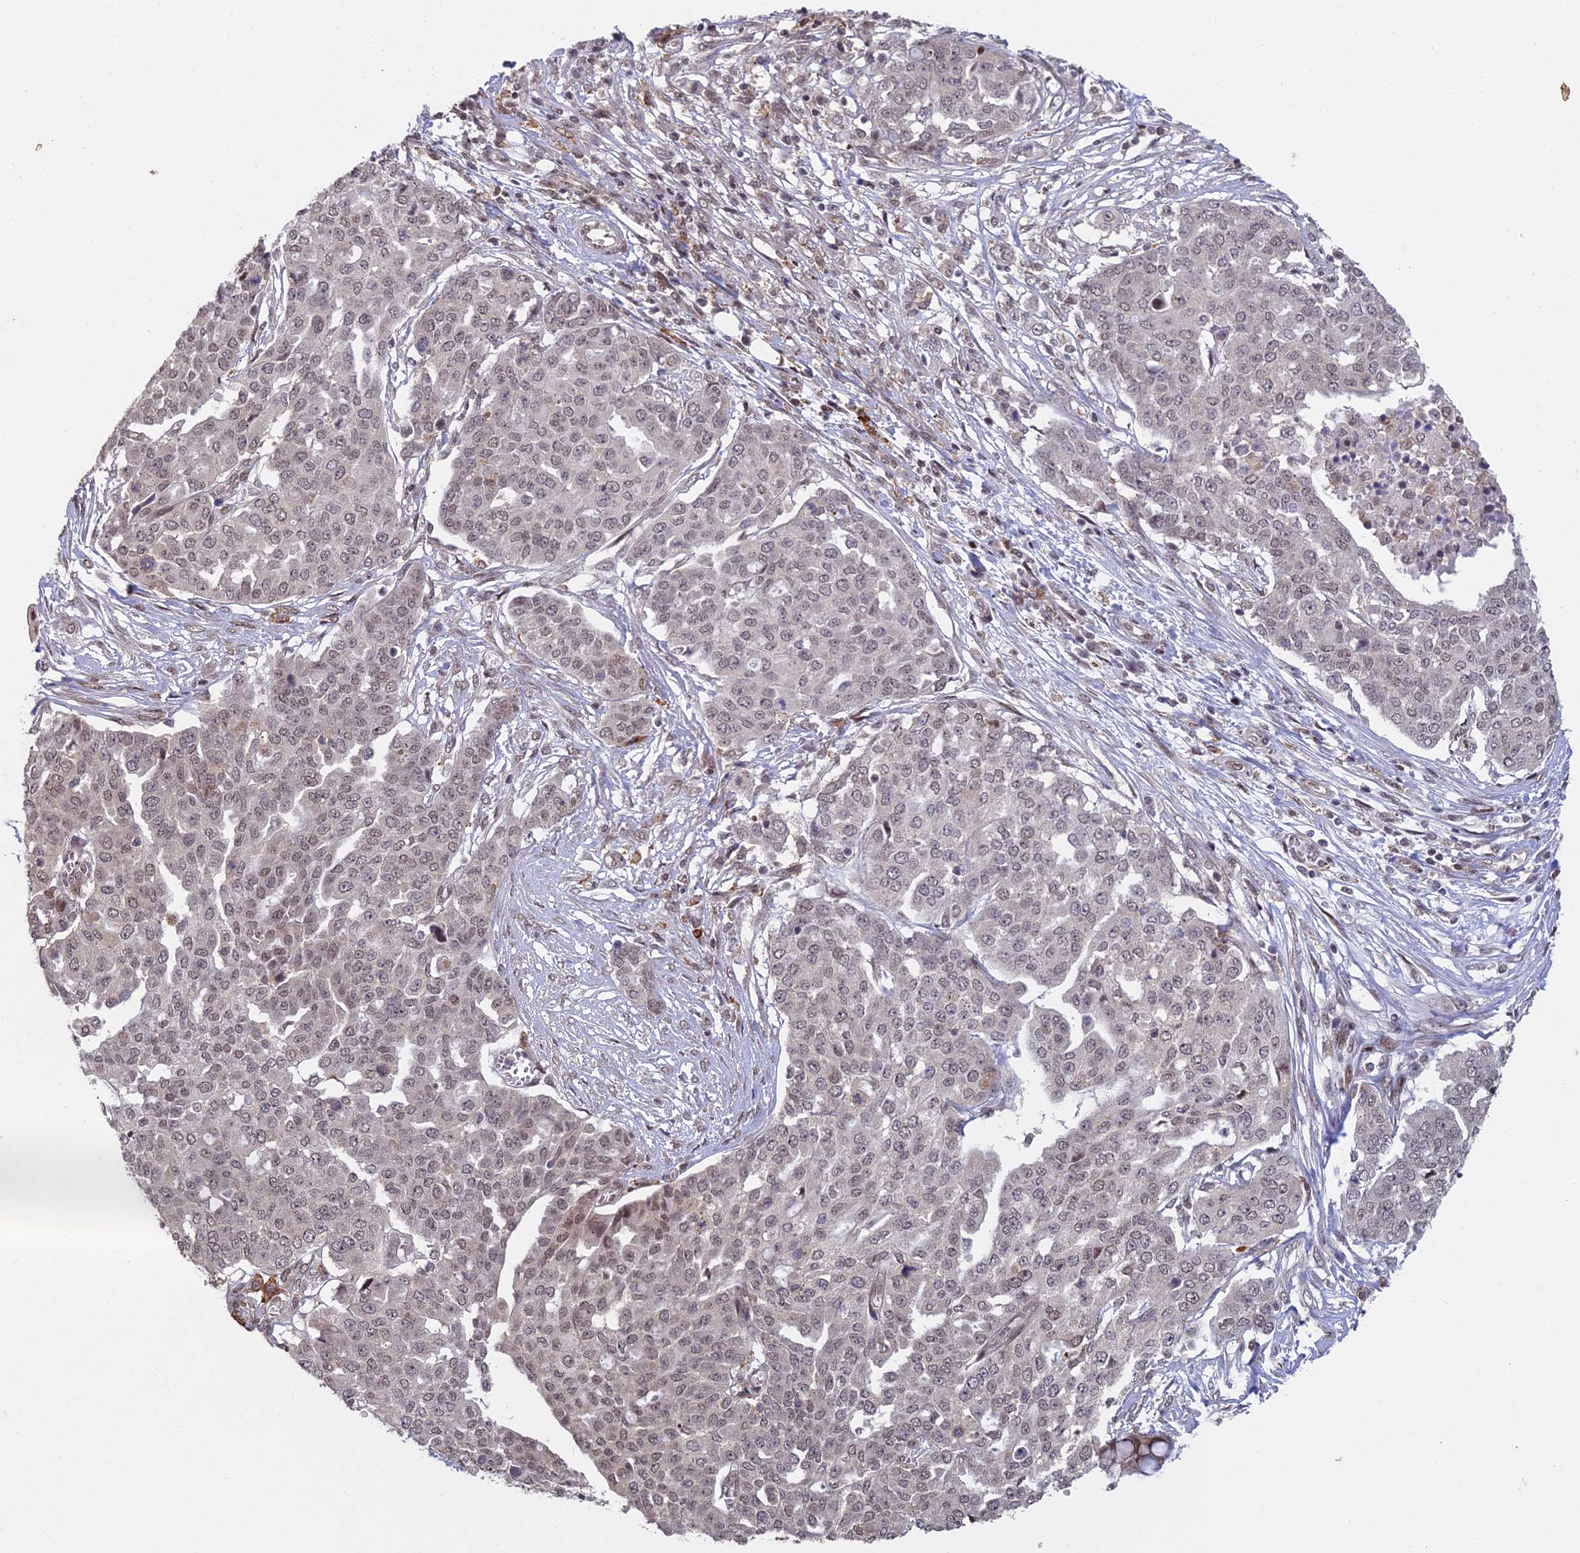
{"staining": {"intensity": "weak", "quantity": ">75%", "location": "nuclear"}, "tissue": "ovarian cancer", "cell_type": "Tumor cells", "image_type": "cancer", "snomed": [{"axis": "morphology", "description": "Cystadenocarcinoma, serous, NOS"}, {"axis": "topography", "description": "Soft tissue"}, {"axis": "topography", "description": "Ovary"}], "caption": "Protein expression analysis of human ovarian serous cystadenocarcinoma reveals weak nuclear staining in approximately >75% of tumor cells.", "gene": "ABHD17A", "patient": {"sex": "female", "age": 57}}